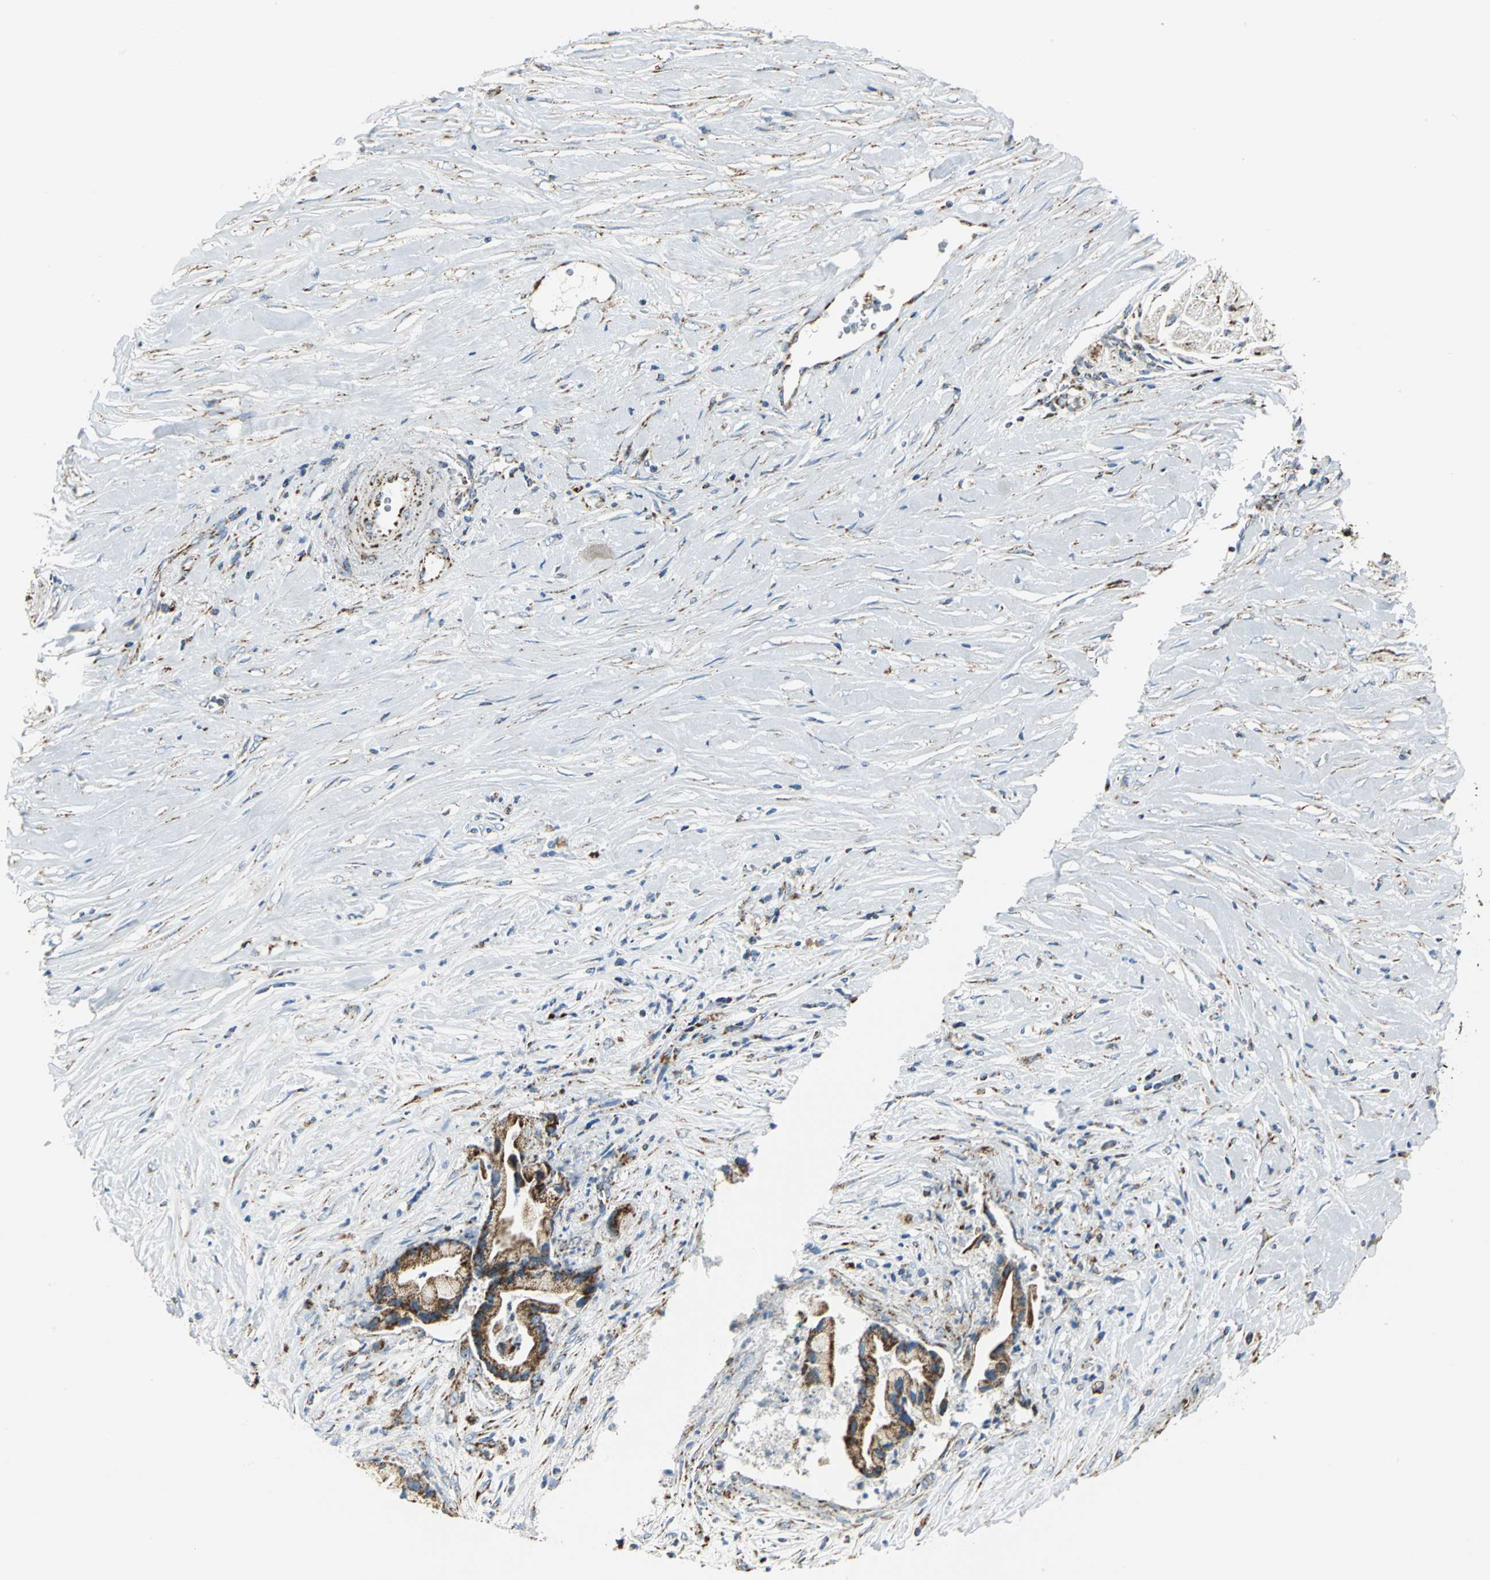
{"staining": {"intensity": "moderate", "quantity": "25%-75%", "location": "cytoplasmic/membranous"}, "tissue": "pancreatic cancer", "cell_type": "Tumor cells", "image_type": "cancer", "snomed": [{"axis": "morphology", "description": "Adenocarcinoma, NOS"}, {"axis": "topography", "description": "Pancreas"}], "caption": "Human pancreatic cancer stained with a brown dye shows moderate cytoplasmic/membranous positive positivity in approximately 25%-75% of tumor cells.", "gene": "NTRK1", "patient": {"sex": "female", "age": 59}}